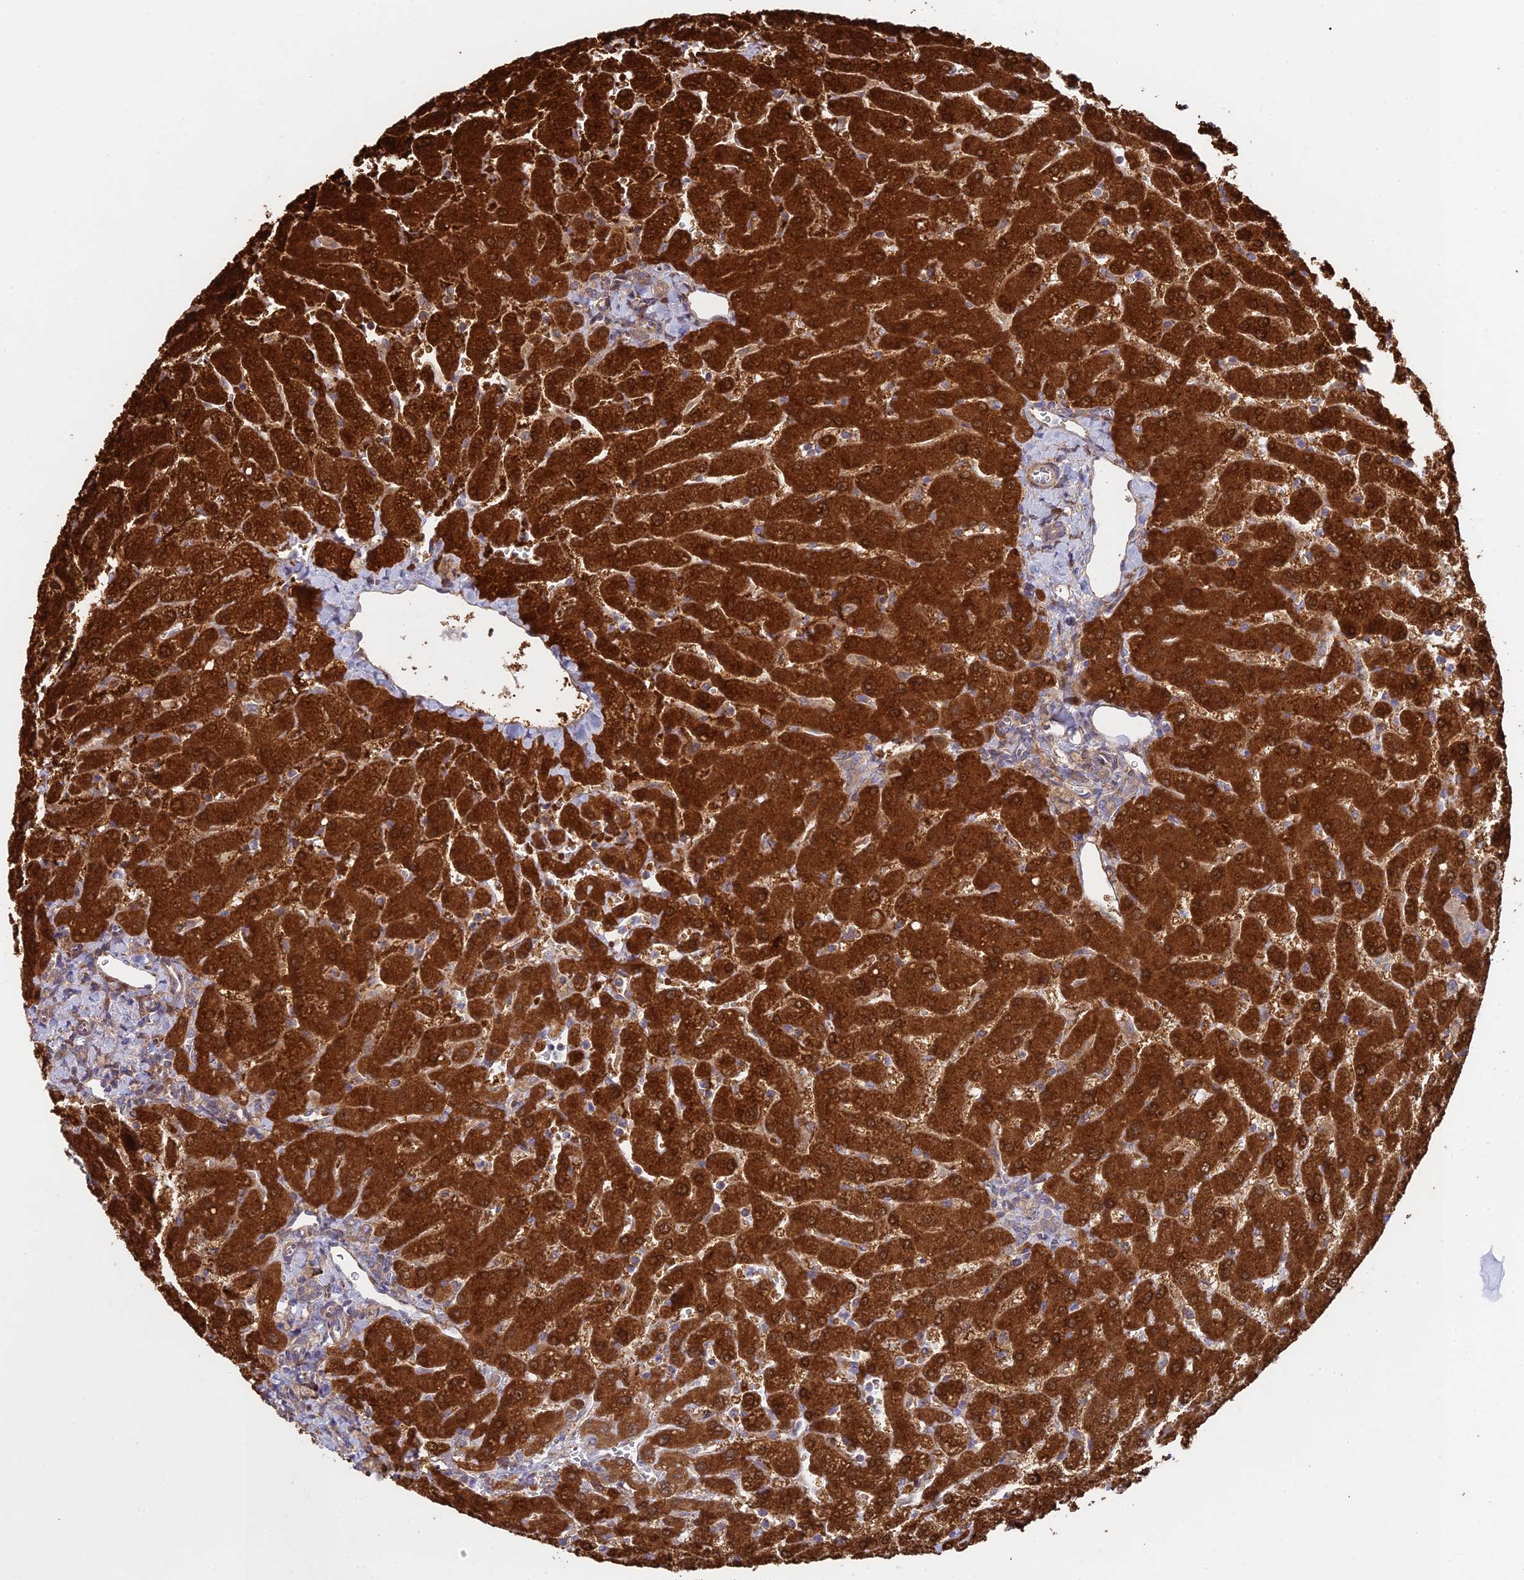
{"staining": {"intensity": "weak", "quantity": ">75%", "location": "cytoplasmic/membranous"}, "tissue": "liver", "cell_type": "Cholangiocytes", "image_type": "normal", "snomed": [{"axis": "morphology", "description": "Normal tissue, NOS"}, {"axis": "topography", "description": "Liver"}], "caption": "Immunohistochemistry image of benign liver: liver stained using IHC shows low levels of weak protein expression localized specifically in the cytoplasmic/membranous of cholangiocytes, appearing as a cytoplasmic/membranous brown color.", "gene": "INCA1", "patient": {"sex": "male", "age": 55}}